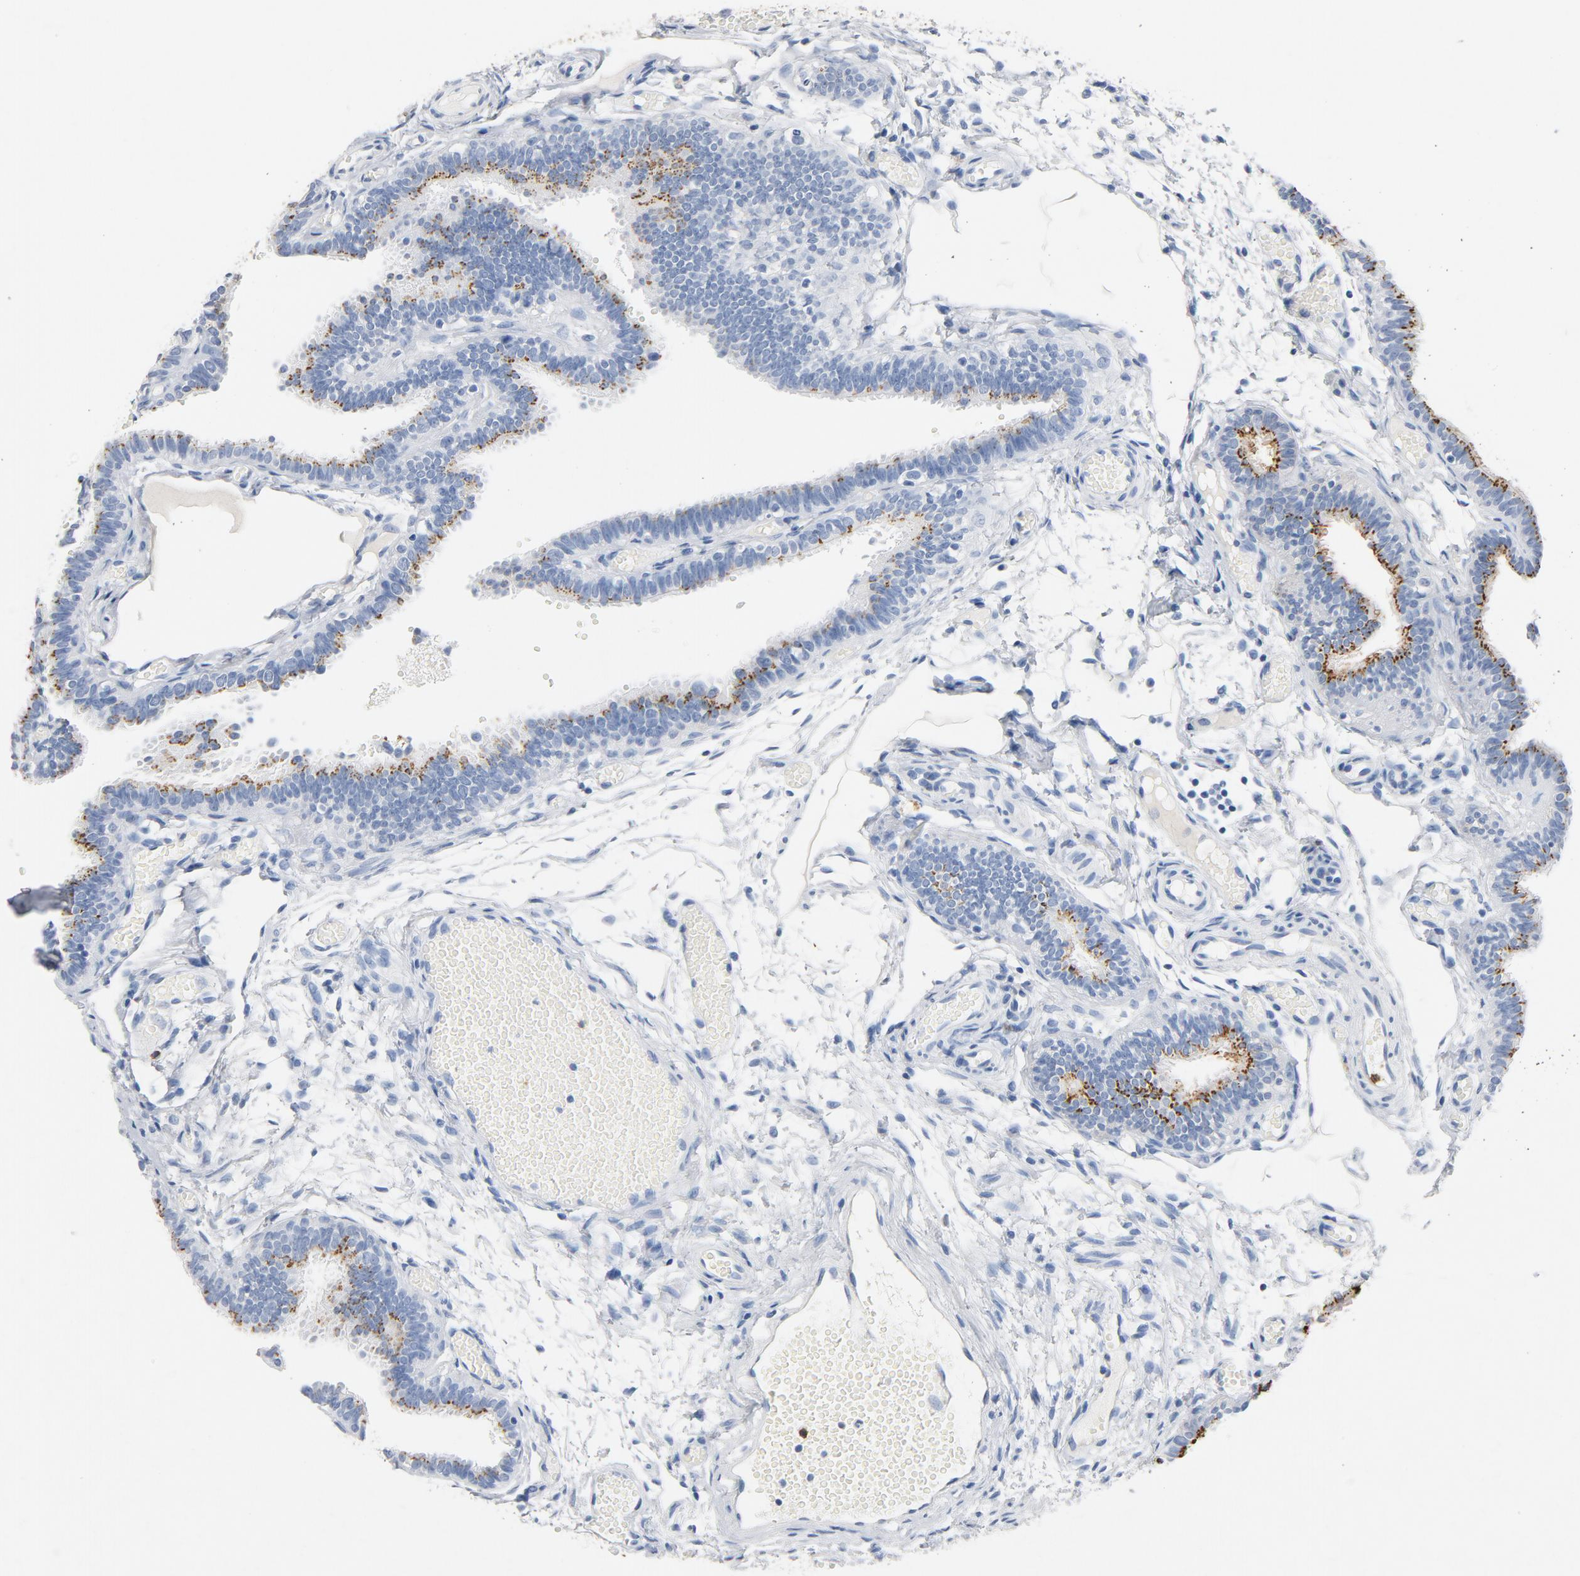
{"staining": {"intensity": "strong", "quantity": "25%-75%", "location": "cytoplasmic/membranous"}, "tissue": "fallopian tube", "cell_type": "Glandular cells", "image_type": "normal", "snomed": [{"axis": "morphology", "description": "Normal tissue, NOS"}, {"axis": "topography", "description": "Fallopian tube"}], "caption": "DAB (3,3'-diaminobenzidine) immunohistochemical staining of unremarkable human fallopian tube displays strong cytoplasmic/membranous protein expression in approximately 25%-75% of glandular cells. Nuclei are stained in blue.", "gene": "PTPRB", "patient": {"sex": "female", "age": 29}}